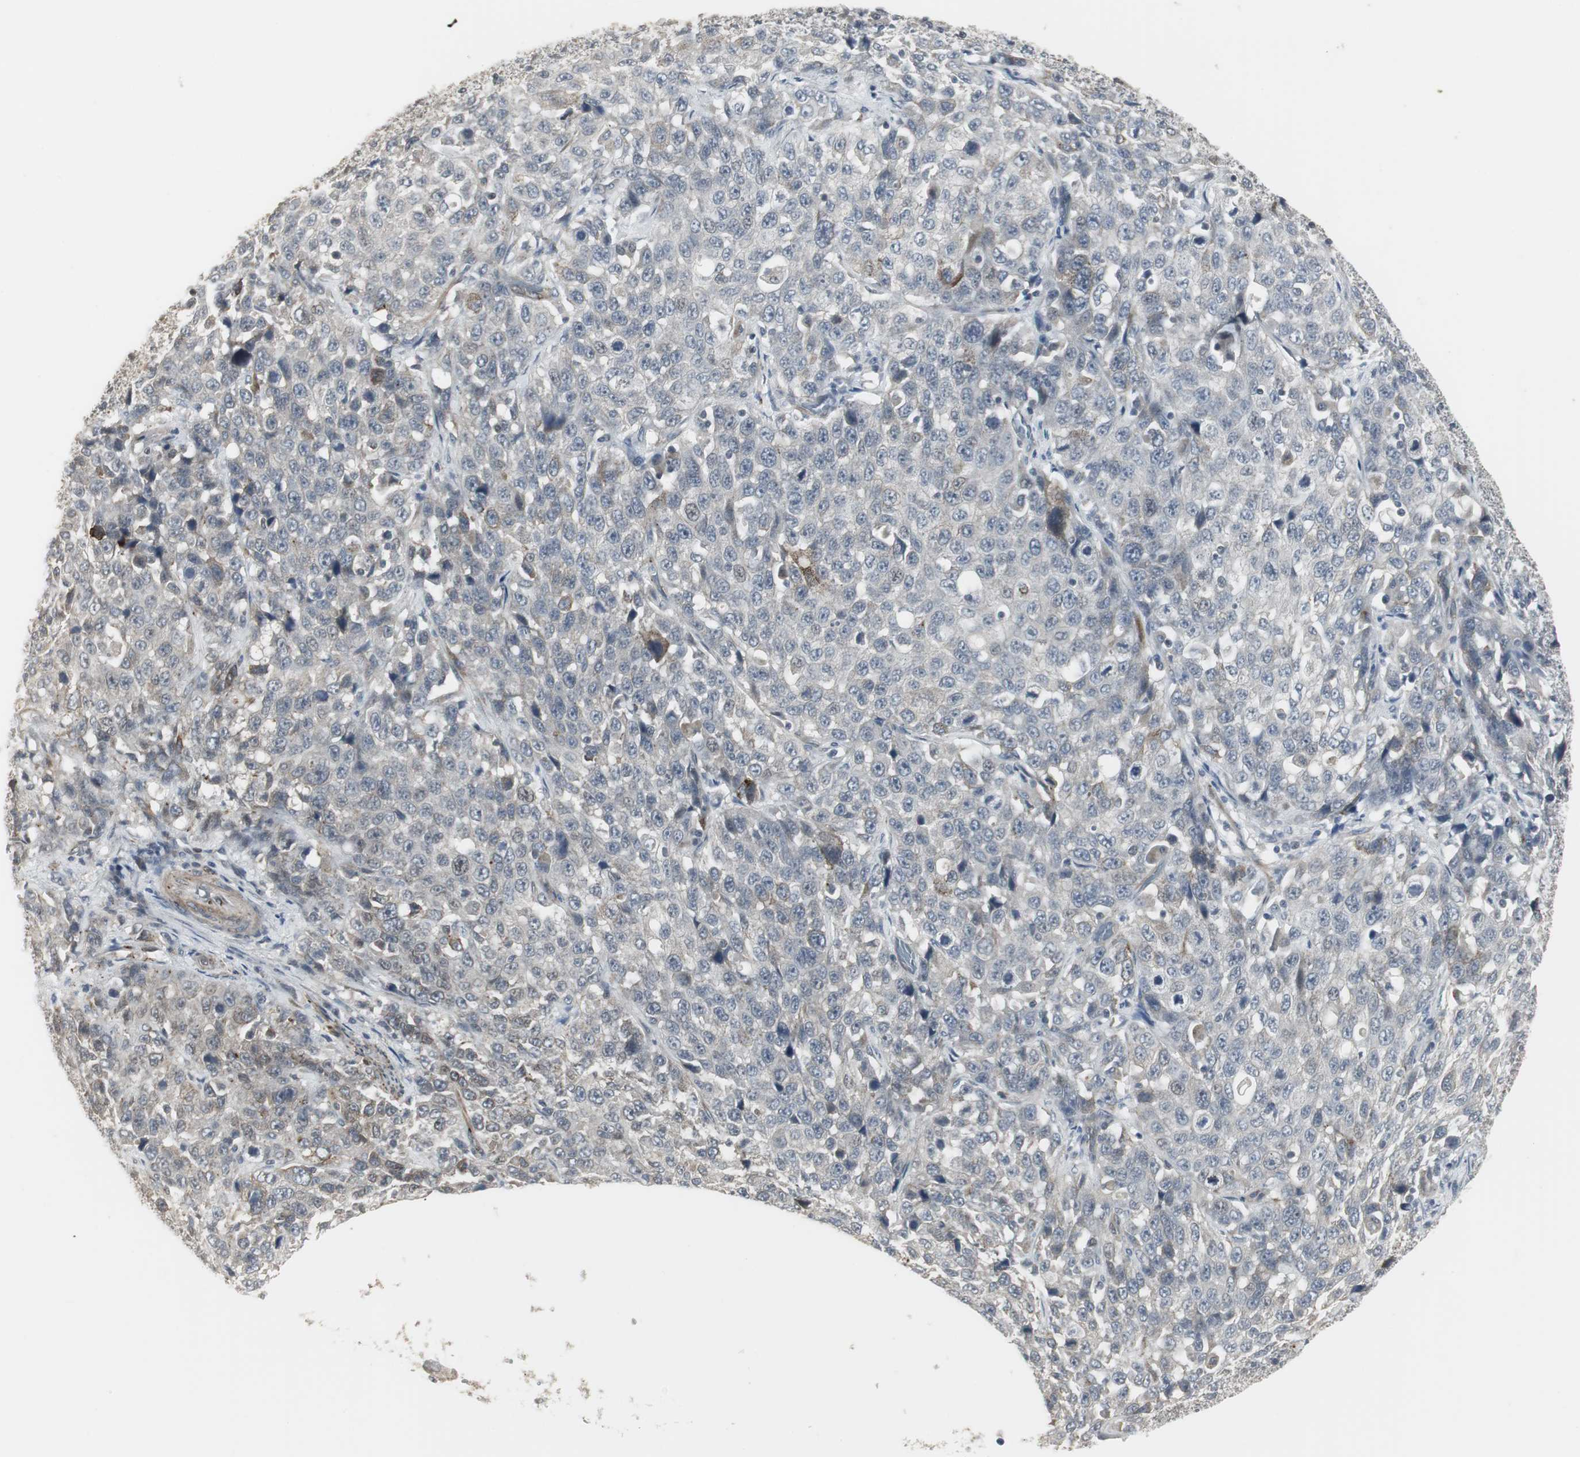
{"staining": {"intensity": "weak", "quantity": "<25%", "location": "cytoplasmic/membranous"}, "tissue": "stomach cancer", "cell_type": "Tumor cells", "image_type": "cancer", "snomed": [{"axis": "morphology", "description": "Normal tissue, NOS"}, {"axis": "morphology", "description": "Adenocarcinoma, NOS"}, {"axis": "topography", "description": "Stomach"}], "caption": "A histopathology image of stomach adenocarcinoma stained for a protein displays no brown staining in tumor cells. (Immunohistochemistry, brightfield microscopy, high magnification).", "gene": "SCYL3", "patient": {"sex": "male", "age": 48}}